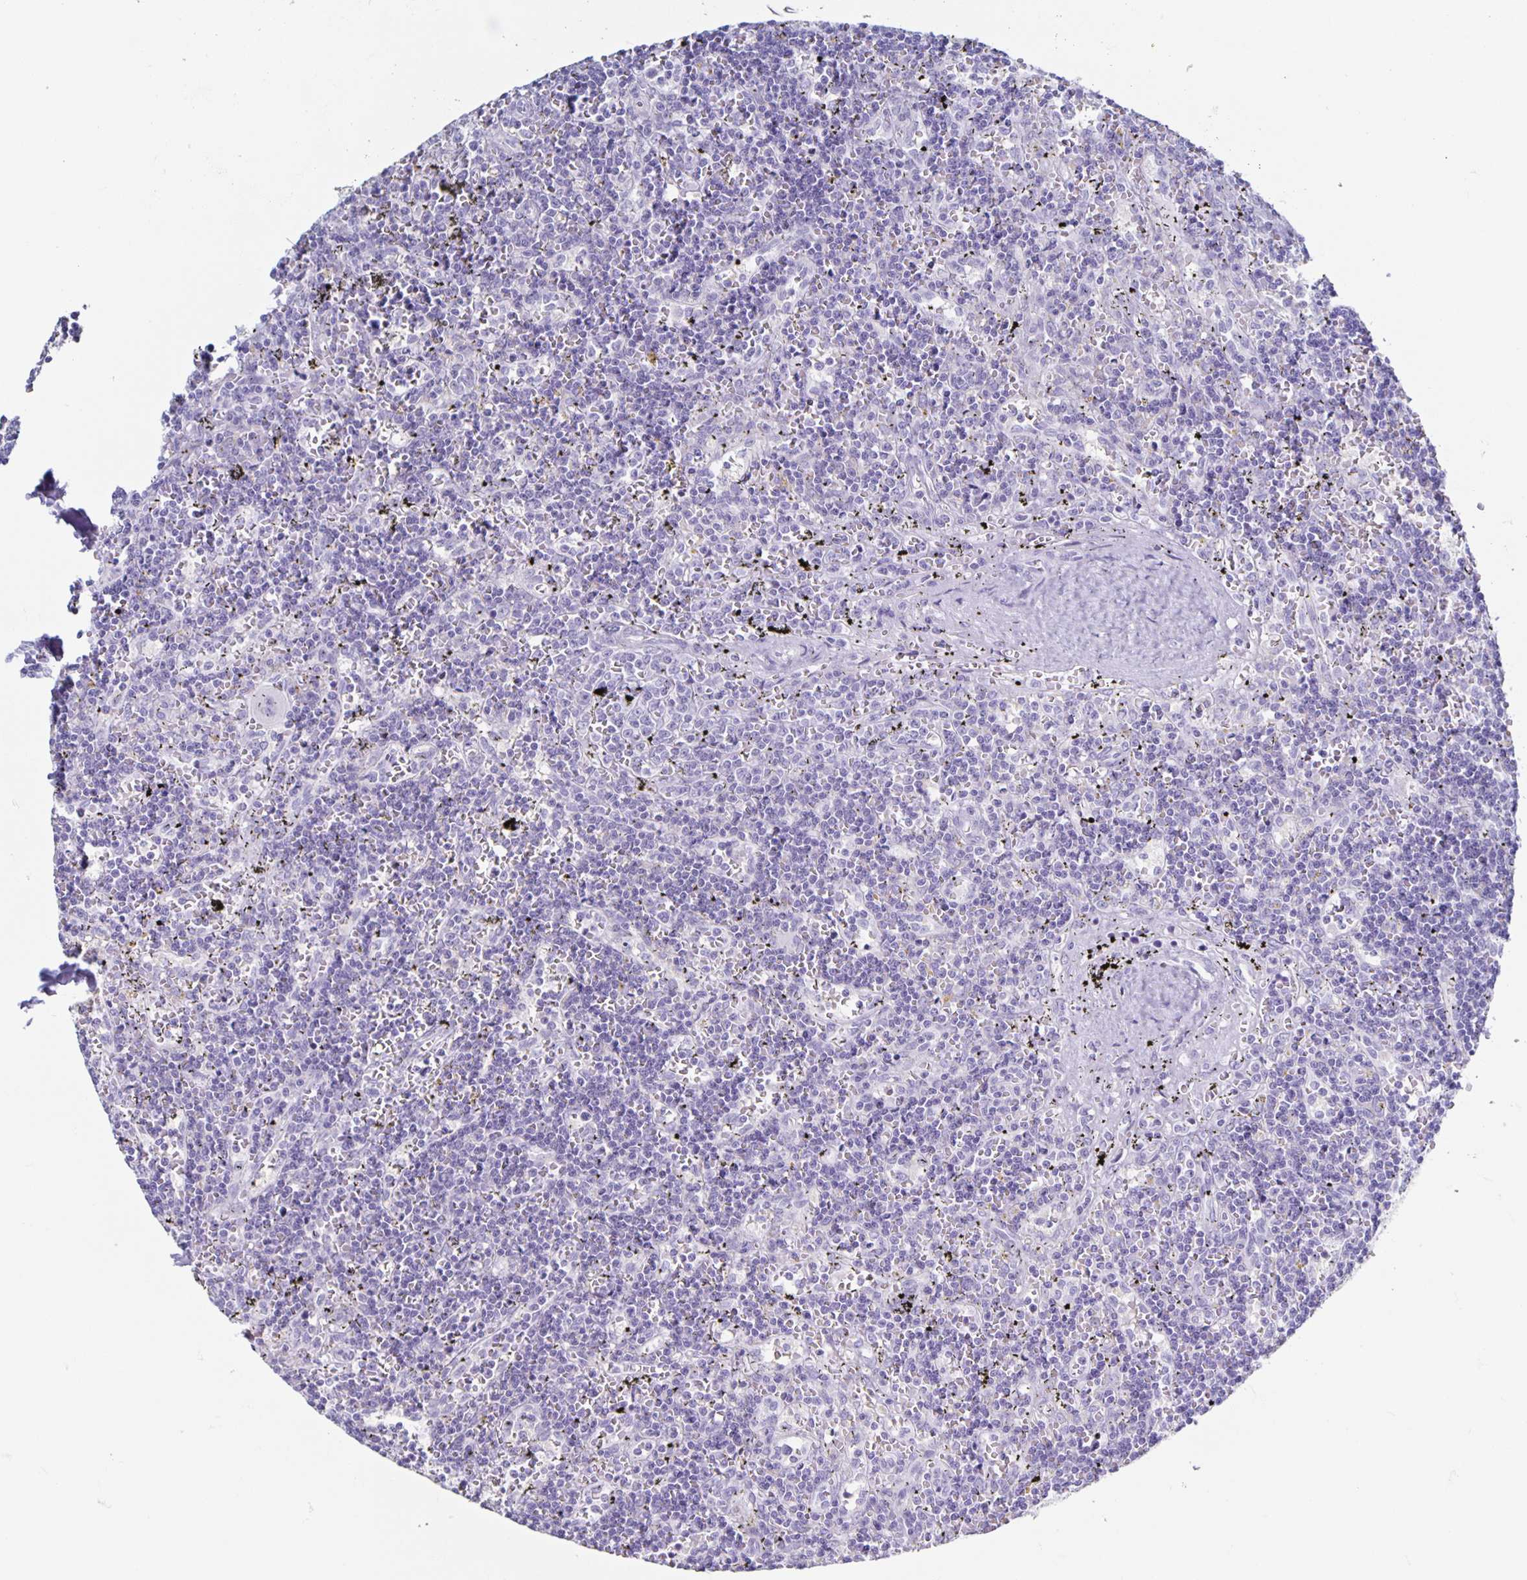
{"staining": {"intensity": "negative", "quantity": "none", "location": "none"}, "tissue": "lymphoma", "cell_type": "Tumor cells", "image_type": "cancer", "snomed": [{"axis": "morphology", "description": "Malignant lymphoma, non-Hodgkin's type, Low grade"}, {"axis": "topography", "description": "Spleen"}], "caption": "There is no significant expression in tumor cells of malignant lymphoma, non-Hodgkin's type (low-grade).", "gene": "CT45A5", "patient": {"sex": "male", "age": 60}}